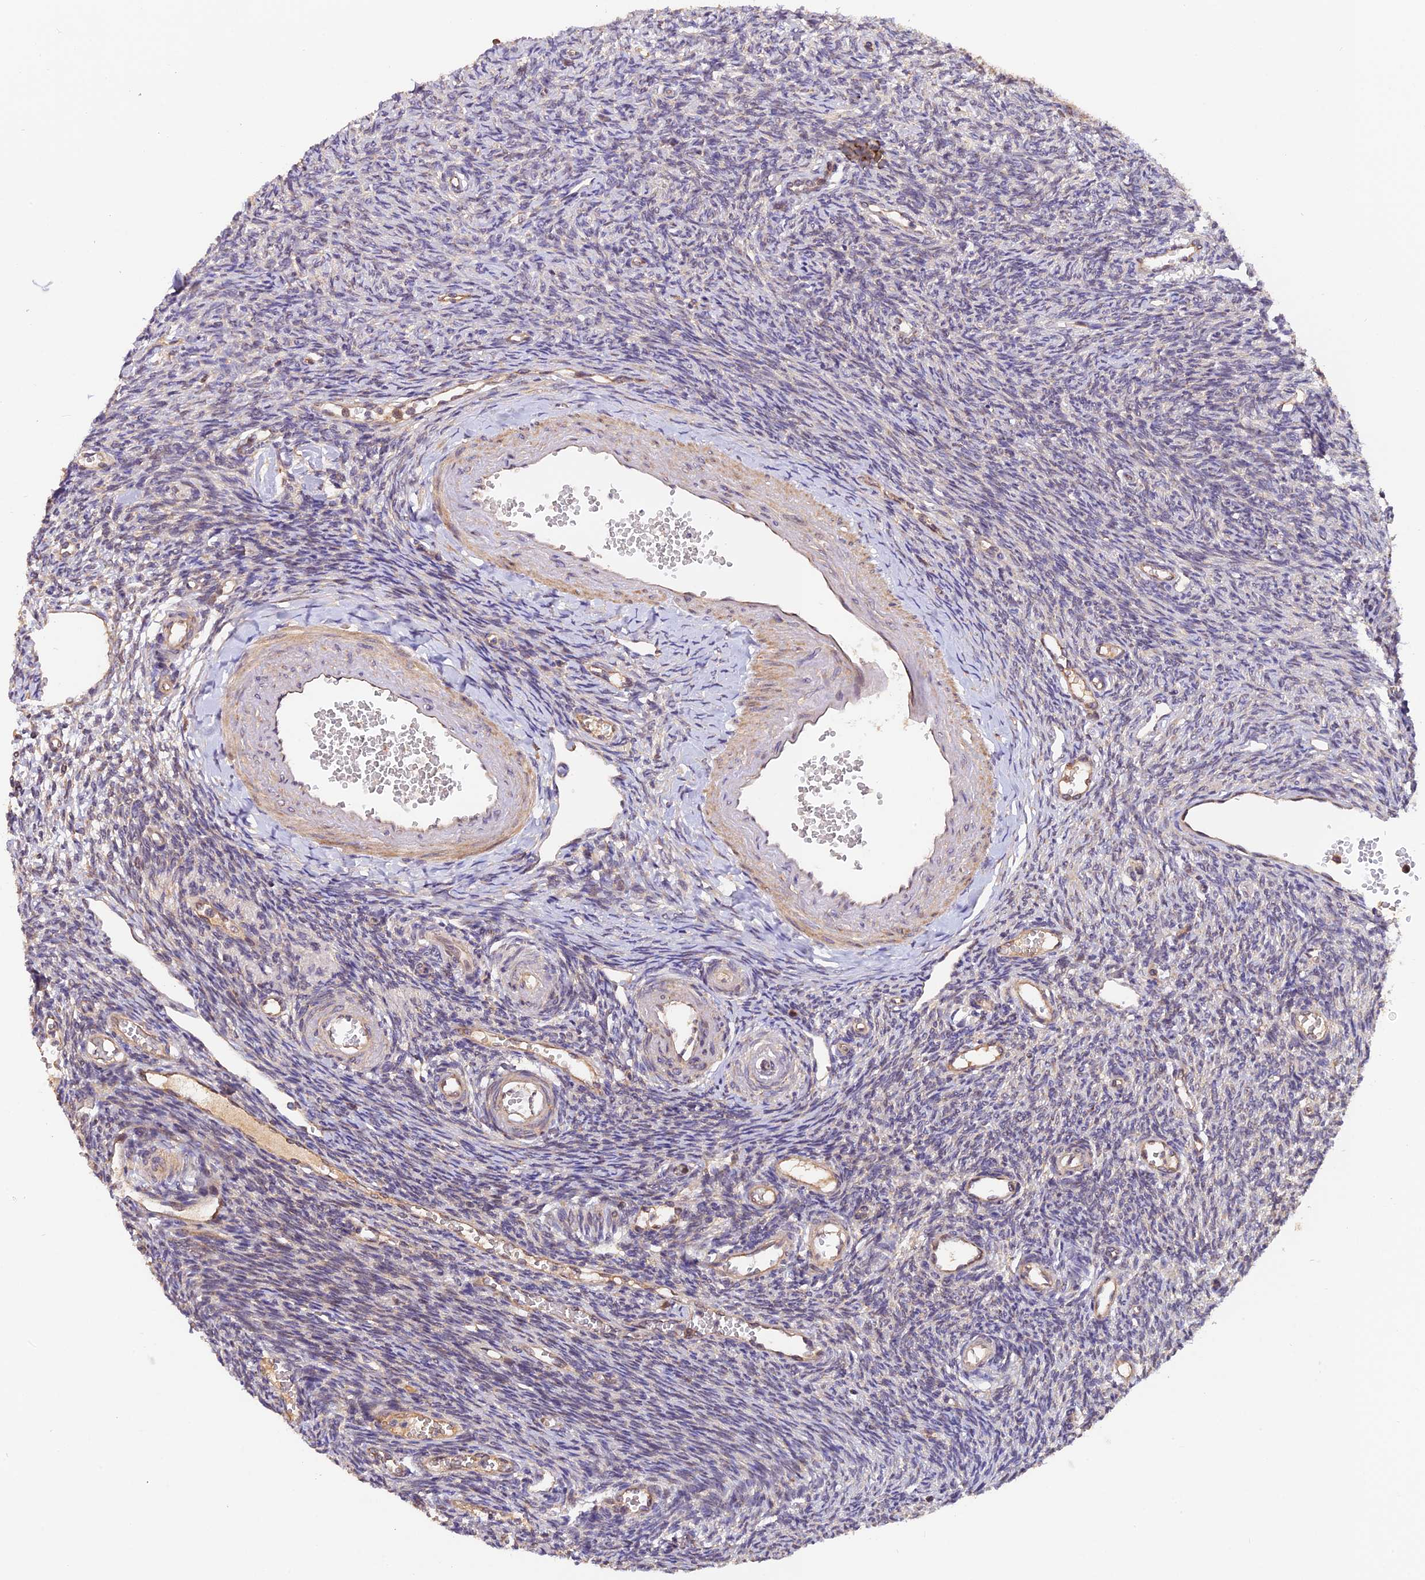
{"staining": {"intensity": "moderate", "quantity": ">75%", "location": "cytoplasmic/membranous"}, "tissue": "ovary", "cell_type": "Follicle cells", "image_type": "normal", "snomed": [{"axis": "morphology", "description": "Normal tissue, NOS"}, {"axis": "morphology", "description": "Cyst, NOS"}, {"axis": "topography", "description": "Ovary"}], "caption": "Normal ovary reveals moderate cytoplasmic/membranous expression in approximately >75% of follicle cells, visualized by immunohistochemistry.", "gene": "MNS1", "patient": {"sex": "female", "age": 33}}